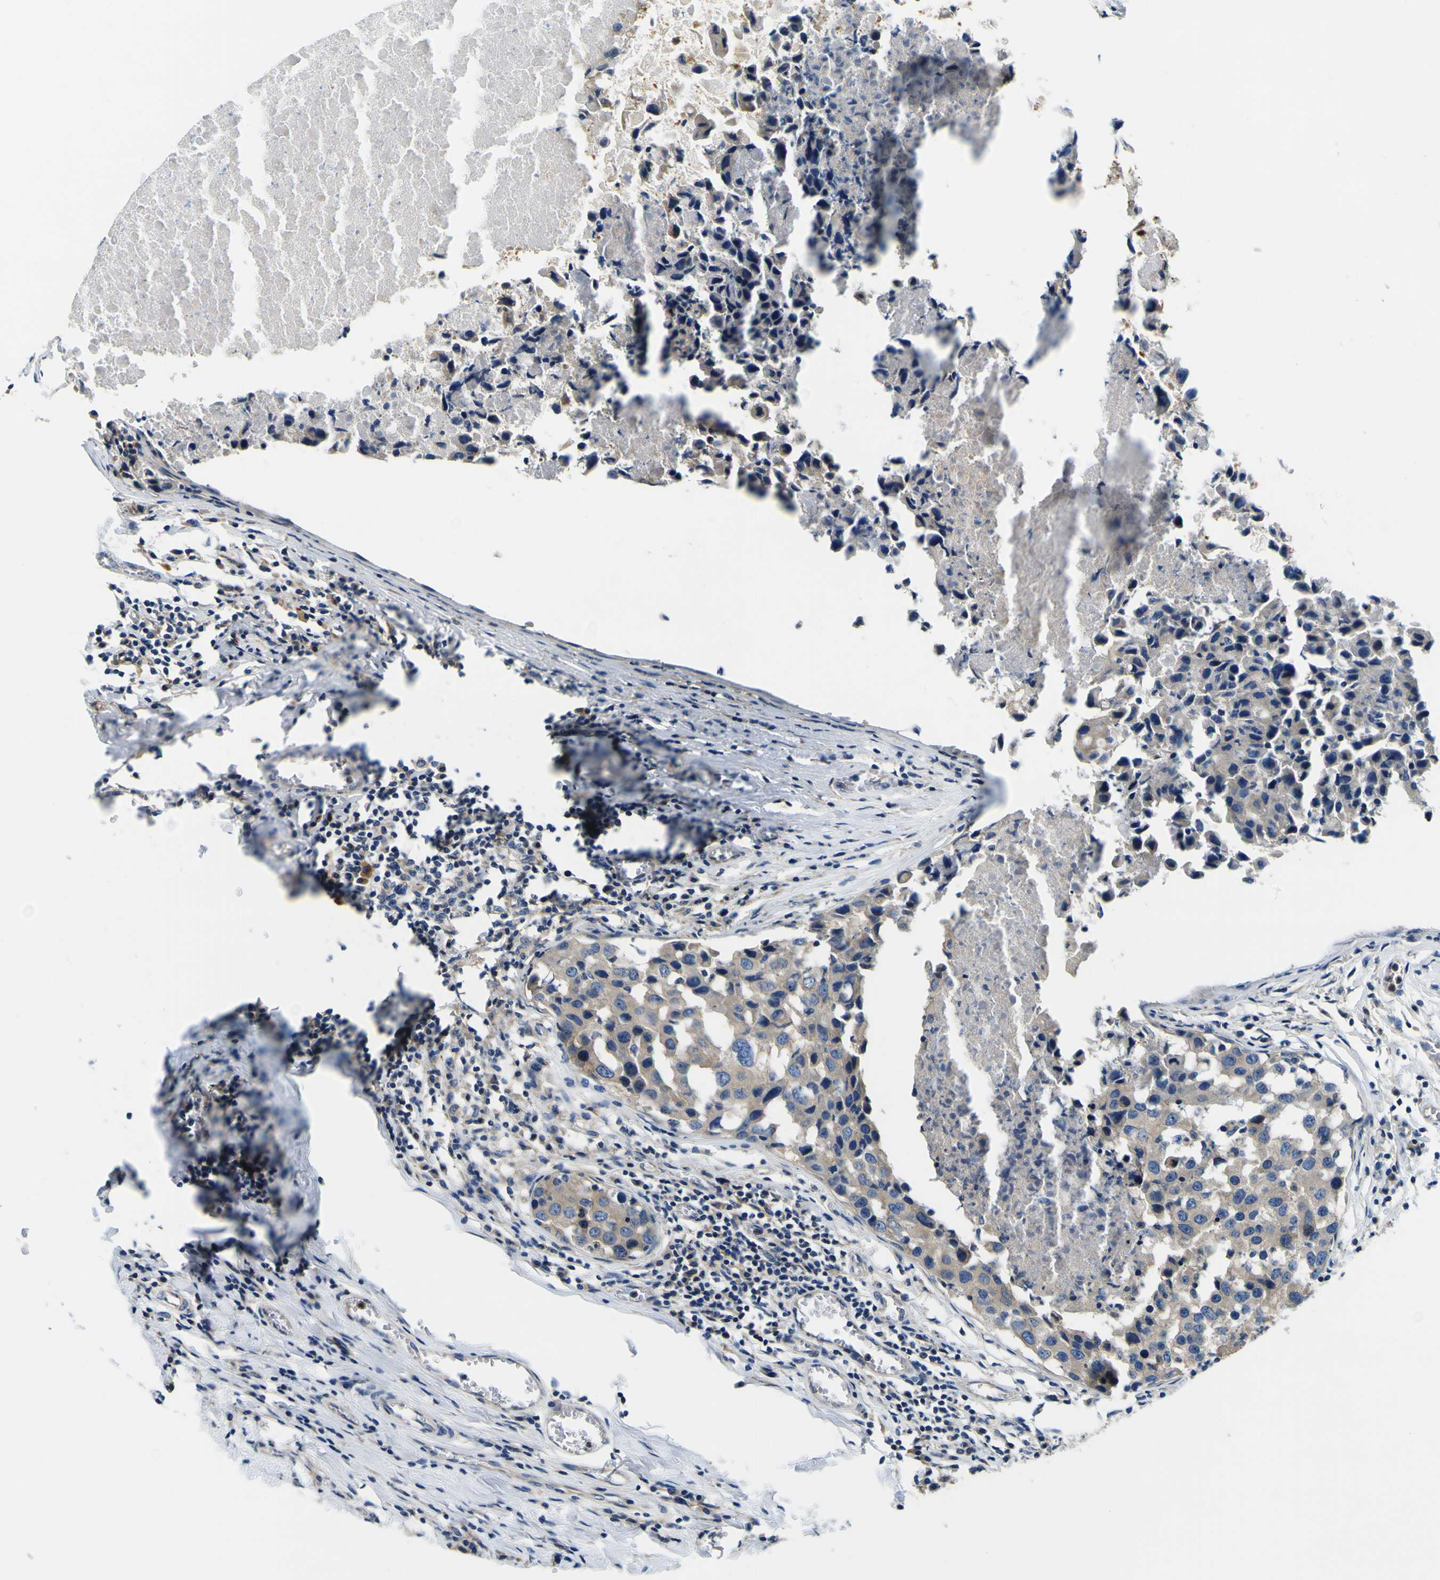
{"staining": {"intensity": "weak", "quantity": ">75%", "location": "cytoplasmic/membranous"}, "tissue": "breast cancer", "cell_type": "Tumor cells", "image_type": "cancer", "snomed": [{"axis": "morphology", "description": "Duct carcinoma"}, {"axis": "topography", "description": "Breast"}], "caption": "This is an image of immunohistochemistry (IHC) staining of invasive ductal carcinoma (breast), which shows weak positivity in the cytoplasmic/membranous of tumor cells.", "gene": "CLSTN1", "patient": {"sex": "female", "age": 27}}